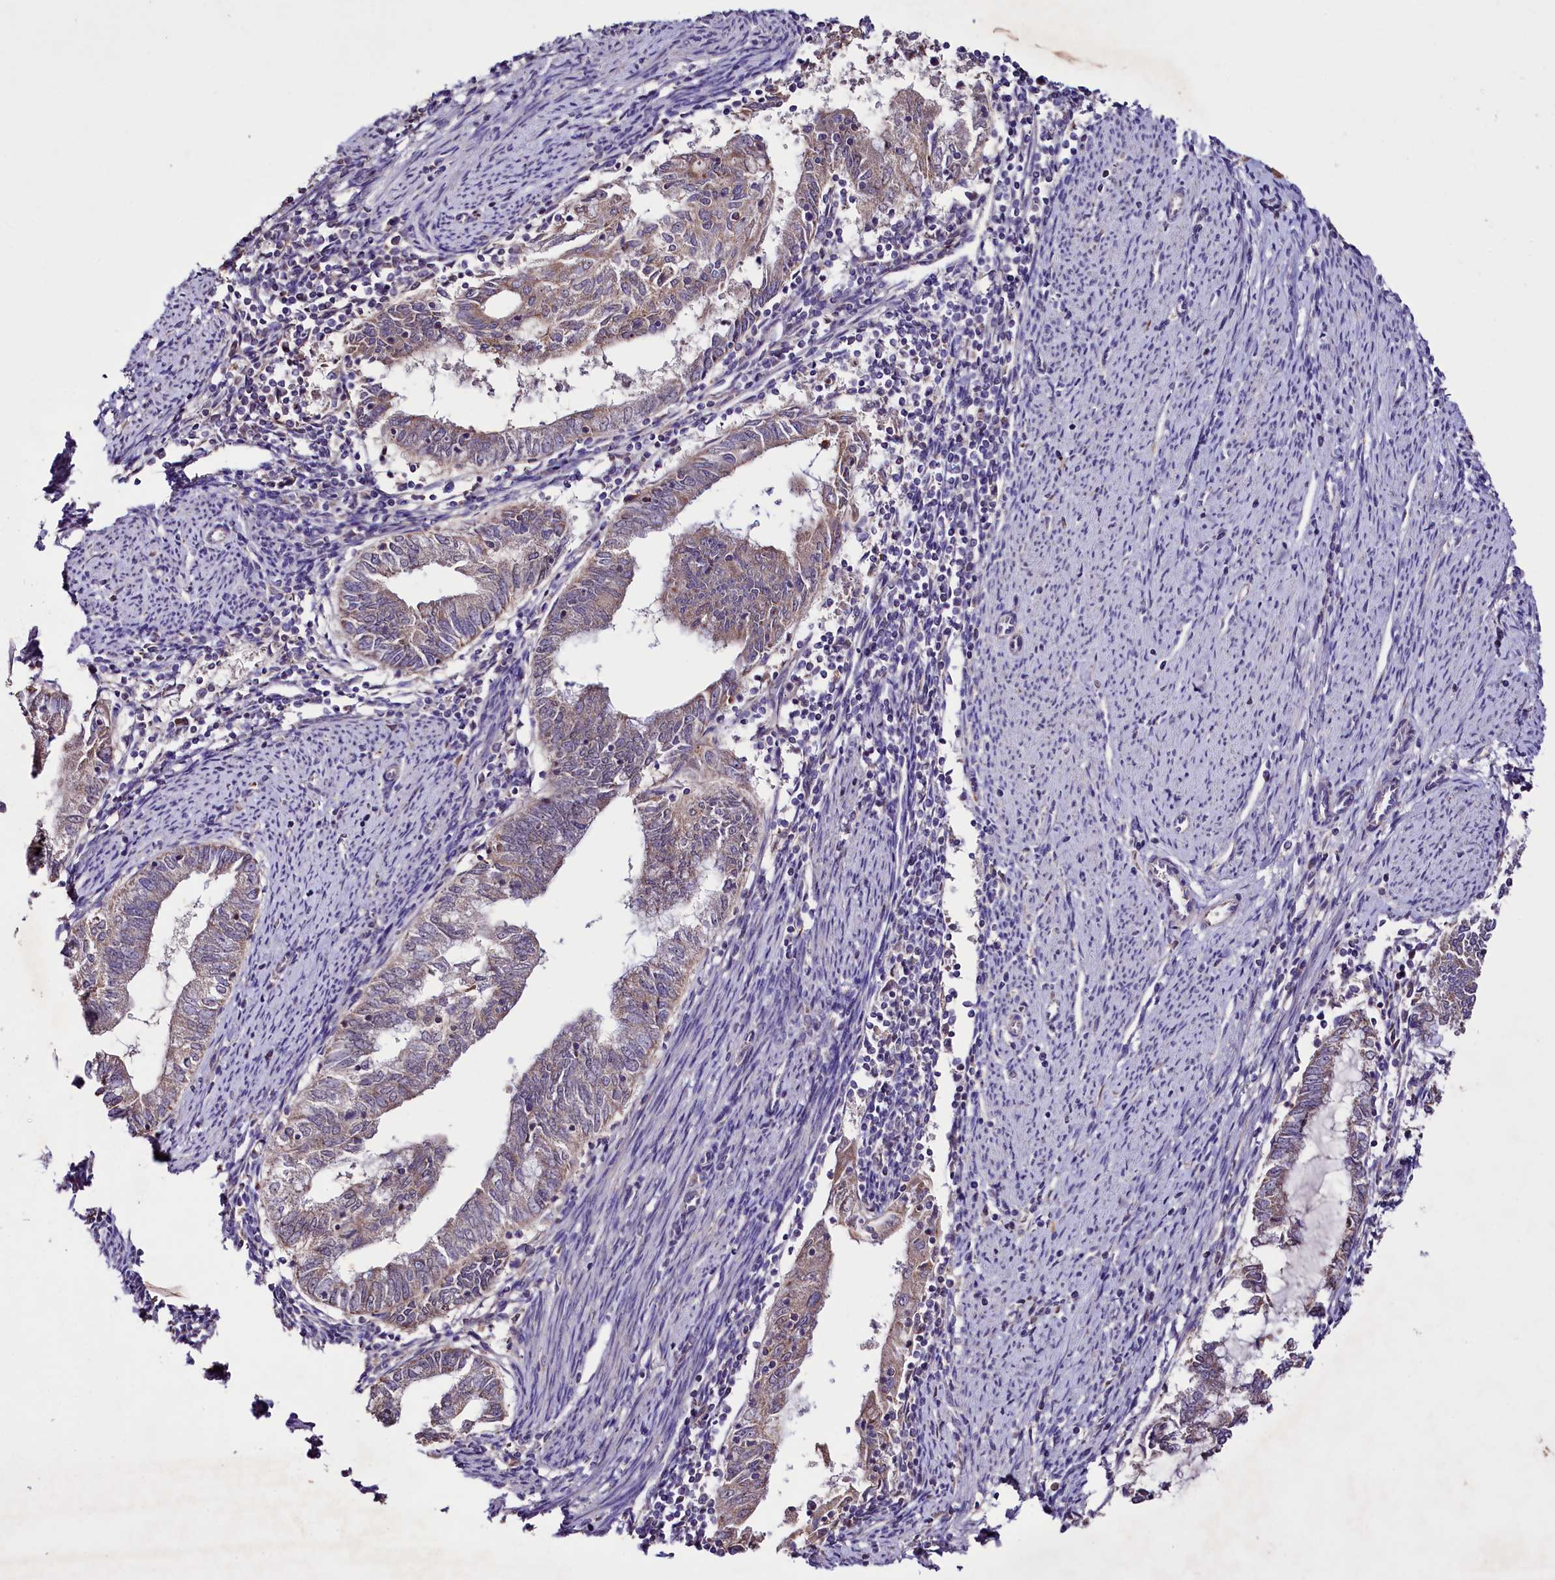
{"staining": {"intensity": "weak", "quantity": "25%-75%", "location": "cytoplasmic/membranous"}, "tissue": "endometrial cancer", "cell_type": "Tumor cells", "image_type": "cancer", "snomed": [{"axis": "morphology", "description": "Adenocarcinoma, NOS"}, {"axis": "topography", "description": "Endometrium"}], "caption": "Immunohistochemical staining of endometrial cancer (adenocarcinoma) displays low levels of weak cytoplasmic/membranous expression in approximately 25%-75% of tumor cells. The protein is shown in brown color, while the nuclei are stained blue.", "gene": "ZNF45", "patient": {"sex": "female", "age": 79}}